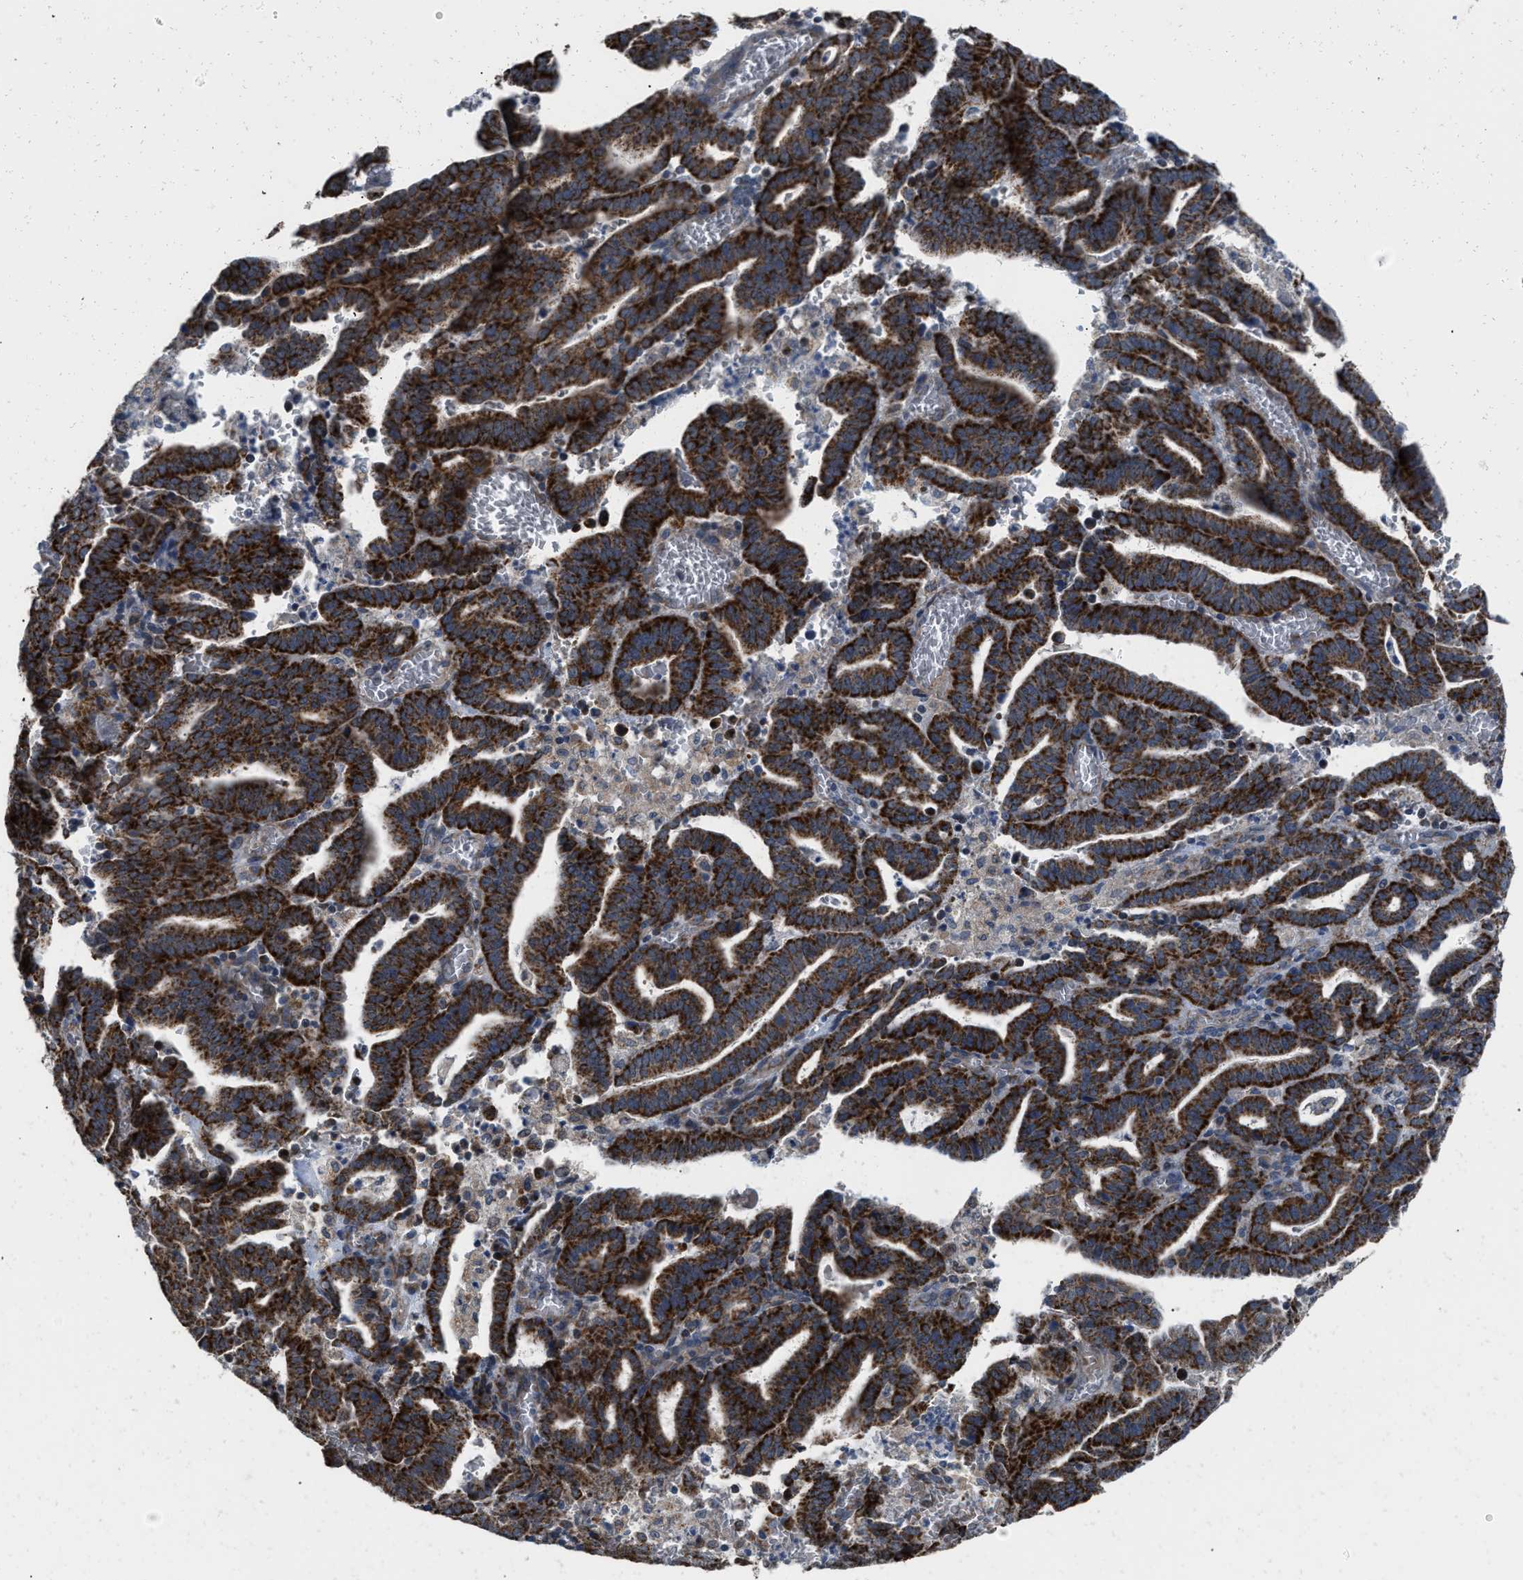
{"staining": {"intensity": "strong", "quantity": ">75%", "location": "cytoplasmic/membranous"}, "tissue": "endometrial cancer", "cell_type": "Tumor cells", "image_type": "cancer", "snomed": [{"axis": "morphology", "description": "Adenocarcinoma, NOS"}, {"axis": "topography", "description": "Uterus"}], "caption": "Protein analysis of endometrial cancer (adenocarcinoma) tissue displays strong cytoplasmic/membranous positivity in about >75% of tumor cells.", "gene": "AKAP1", "patient": {"sex": "female", "age": 83}}